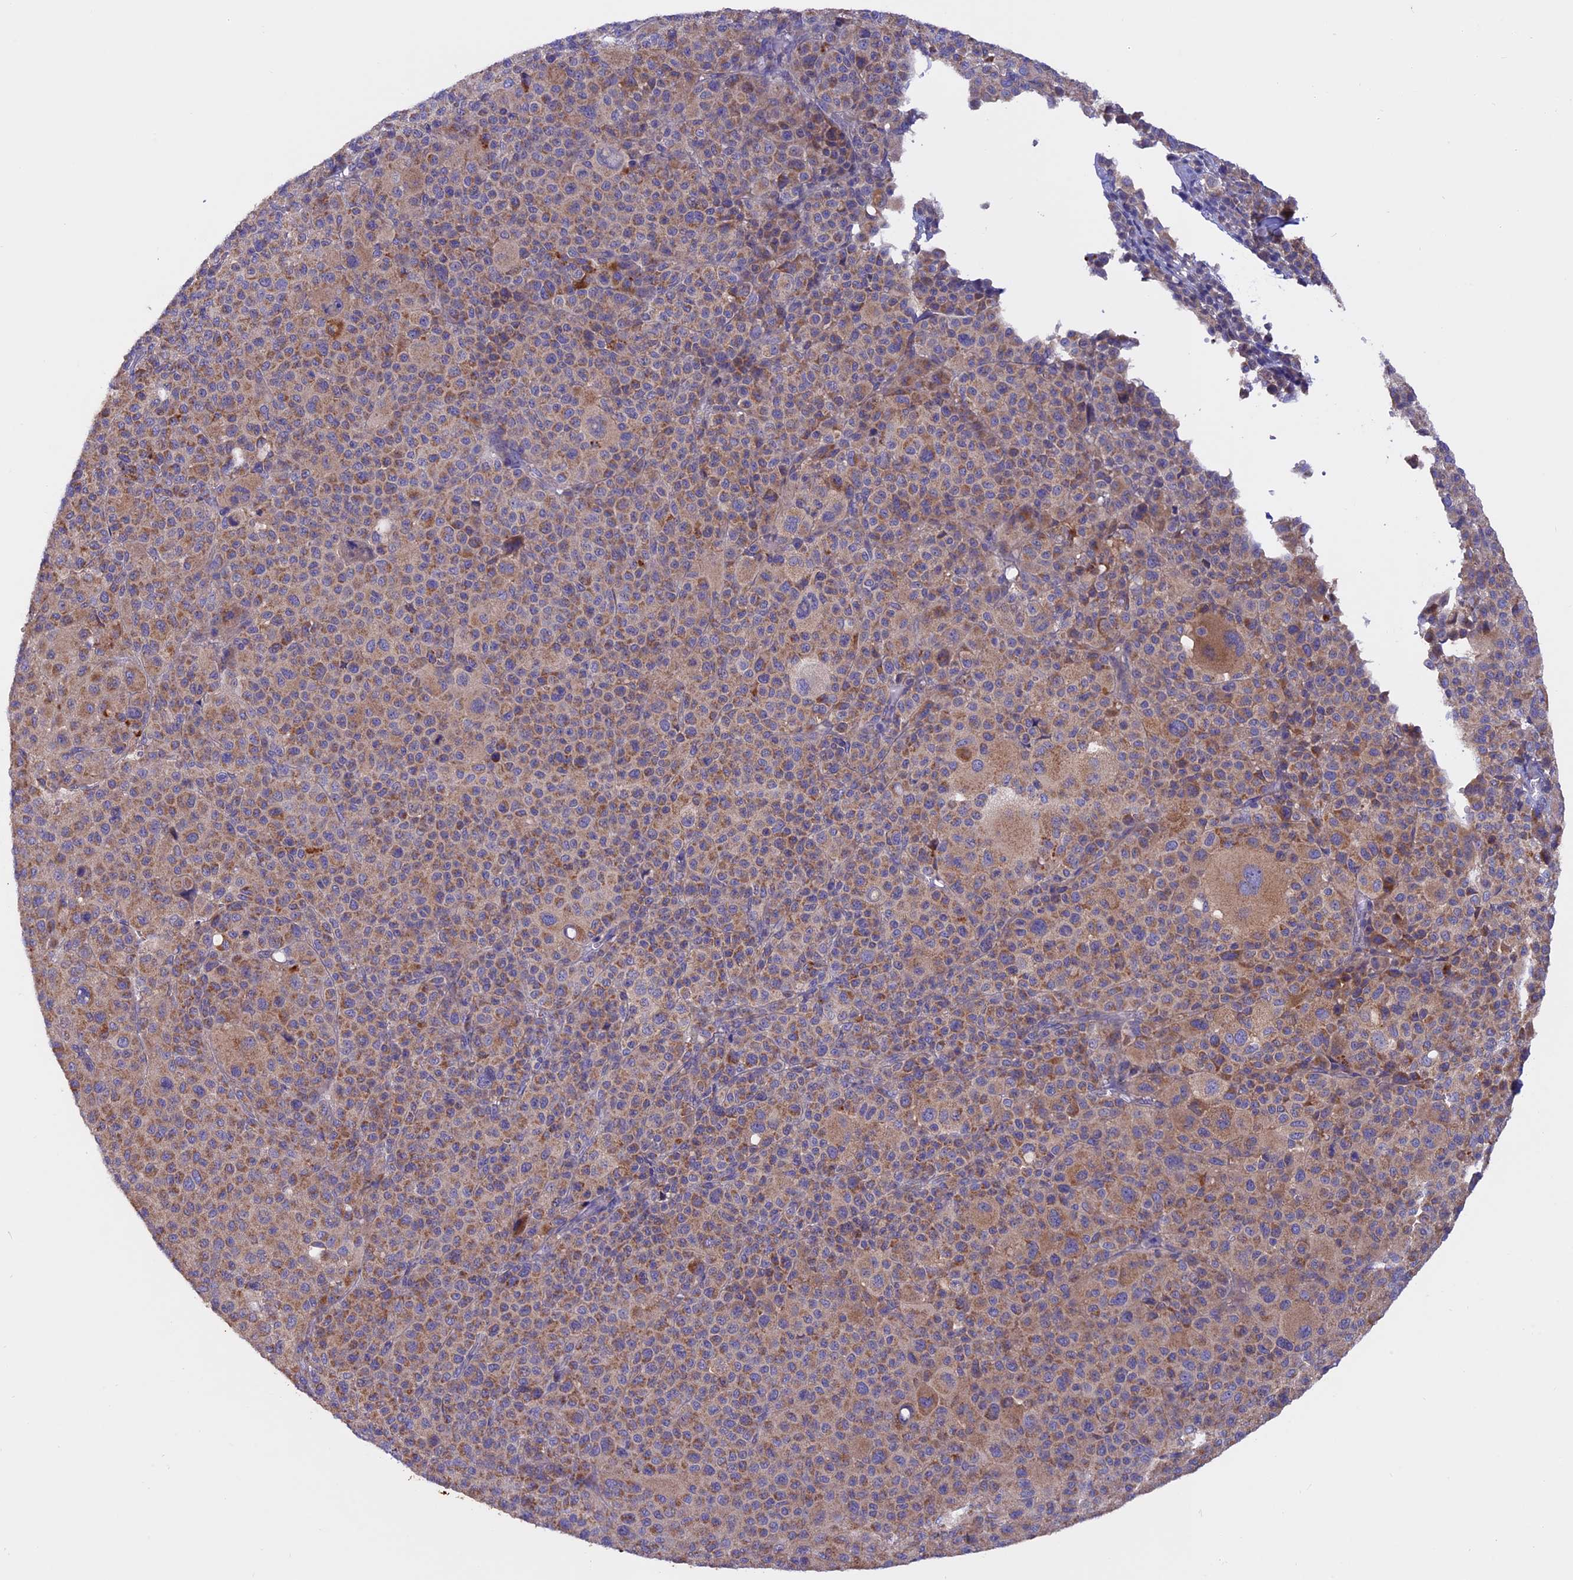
{"staining": {"intensity": "moderate", "quantity": ">75%", "location": "cytoplasmic/membranous"}, "tissue": "melanoma", "cell_type": "Tumor cells", "image_type": "cancer", "snomed": [{"axis": "morphology", "description": "Malignant melanoma, Metastatic site"}, {"axis": "topography", "description": "Skin"}], "caption": "Moderate cytoplasmic/membranous protein positivity is seen in about >75% of tumor cells in malignant melanoma (metastatic site). Ihc stains the protein of interest in brown and the nuclei are stained blue.", "gene": "PTPN9", "patient": {"sex": "female", "age": 74}}